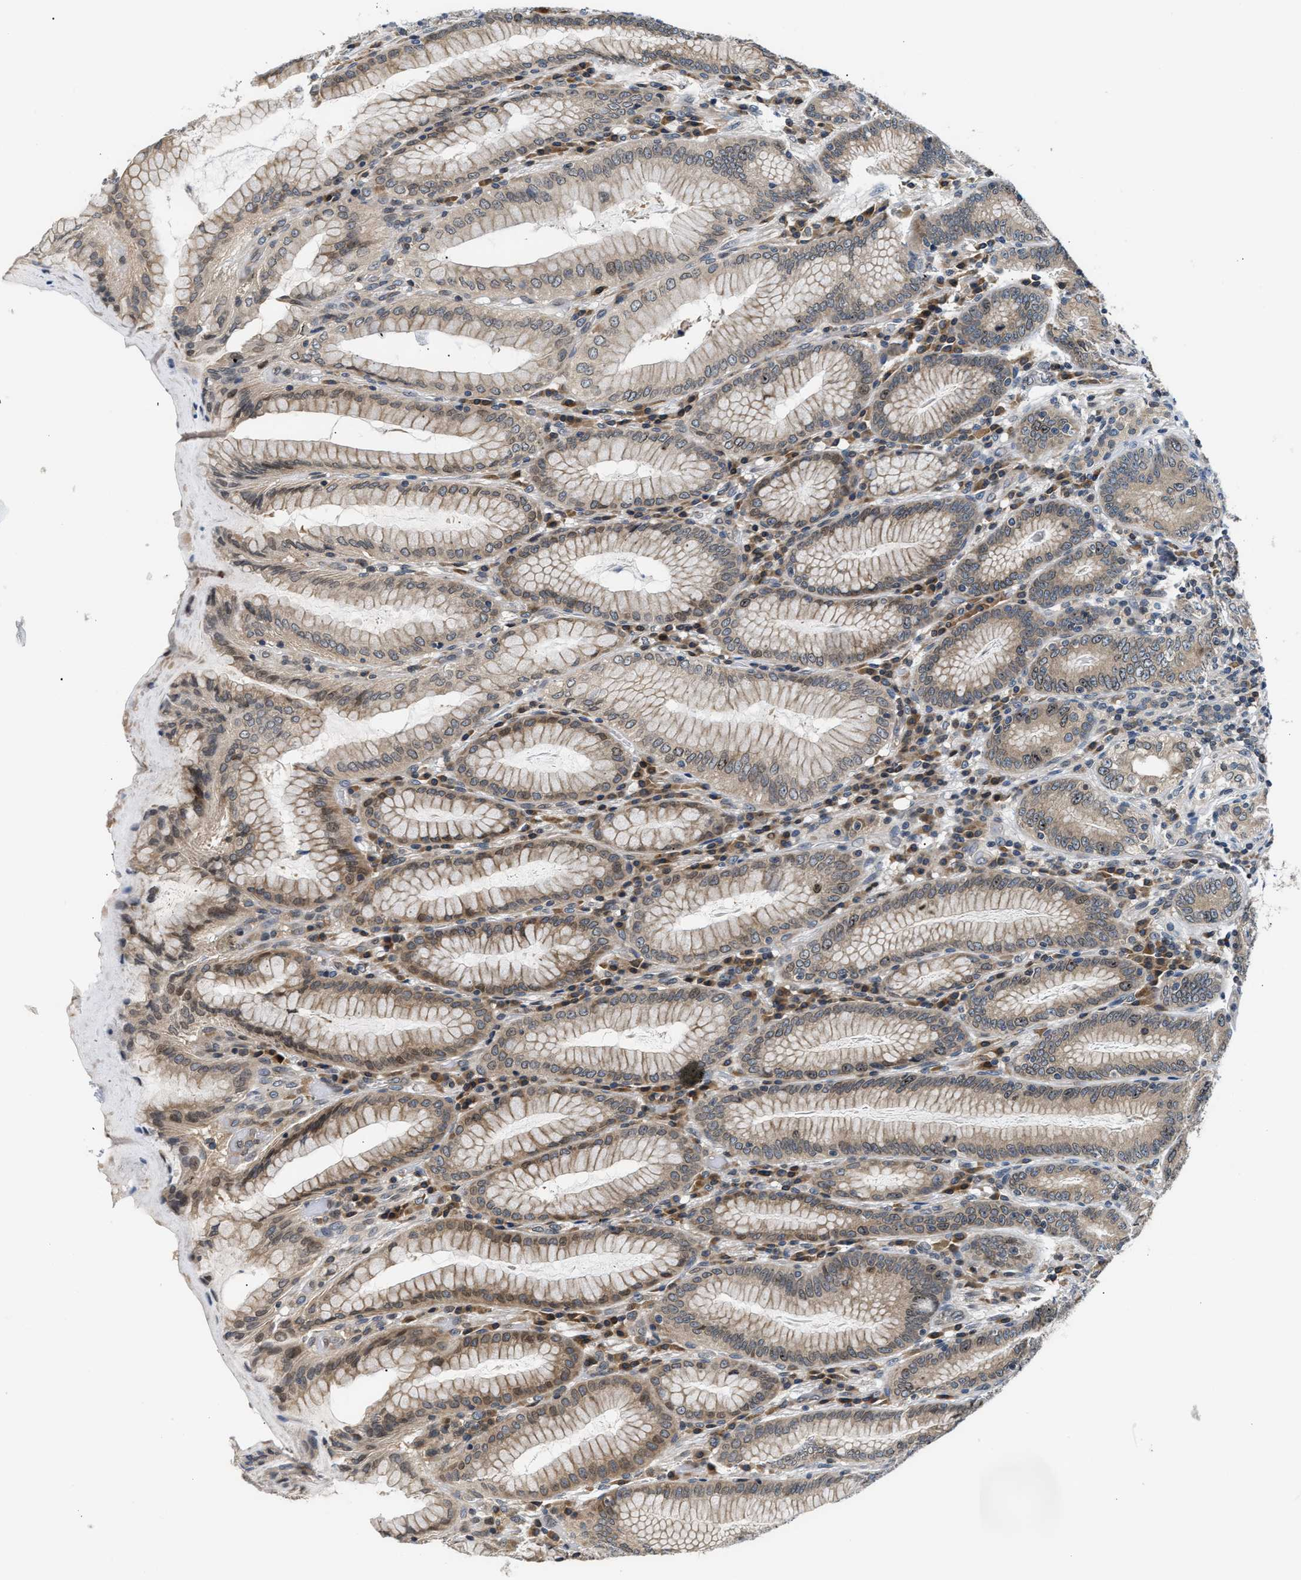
{"staining": {"intensity": "moderate", "quantity": ">75%", "location": "cytoplasmic/membranous"}, "tissue": "stomach", "cell_type": "Glandular cells", "image_type": "normal", "snomed": [{"axis": "morphology", "description": "Normal tissue, NOS"}, {"axis": "topography", "description": "Stomach, lower"}], "caption": "A medium amount of moderate cytoplasmic/membranous staining is present in approximately >75% of glandular cells in unremarkable stomach.", "gene": "RAB29", "patient": {"sex": "female", "age": 76}}